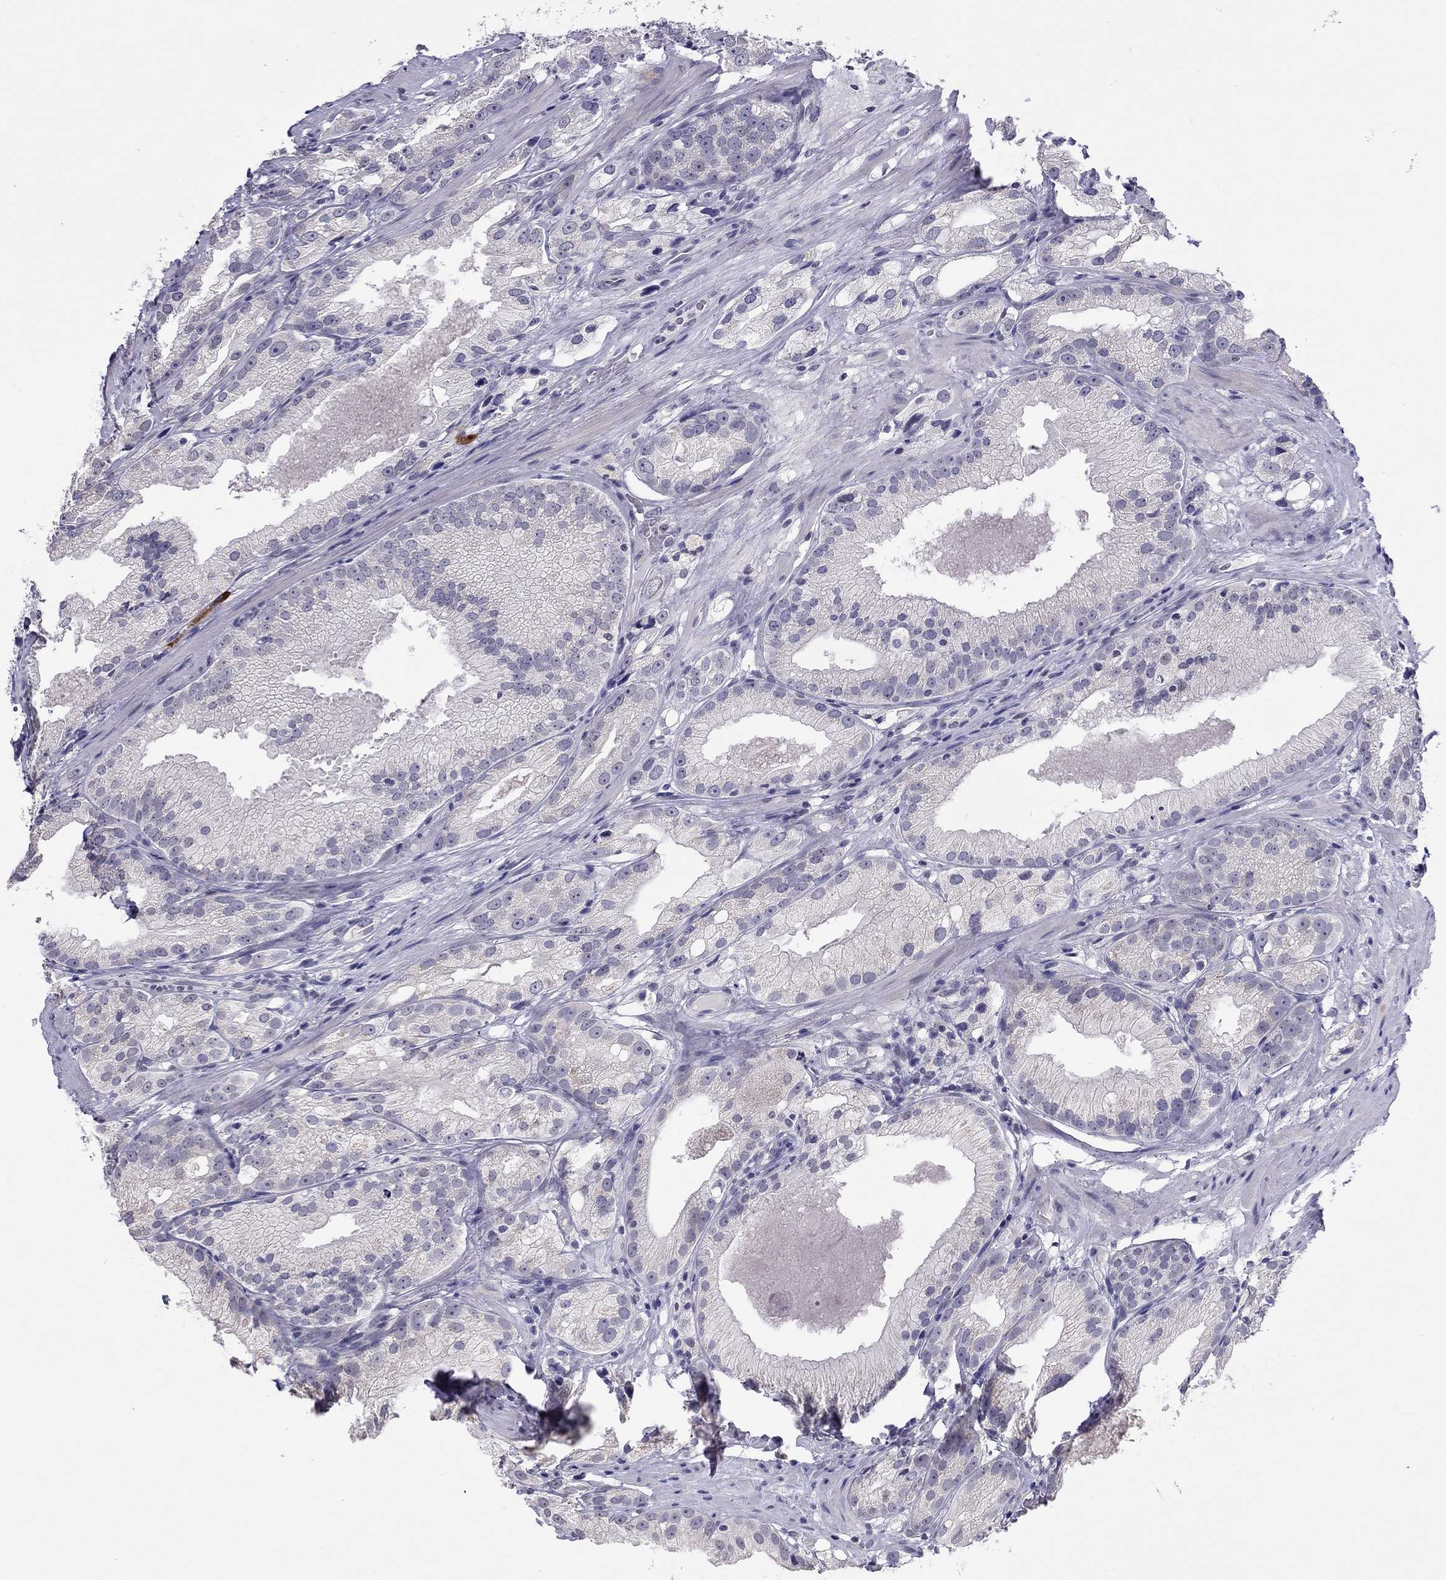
{"staining": {"intensity": "negative", "quantity": "none", "location": "none"}, "tissue": "prostate cancer", "cell_type": "Tumor cells", "image_type": "cancer", "snomed": [{"axis": "morphology", "description": "Adenocarcinoma, High grade"}, {"axis": "topography", "description": "Prostate and seminal vesicle, NOS"}], "caption": "Prostate cancer was stained to show a protein in brown. There is no significant staining in tumor cells. (DAB (3,3'-diaminobenzidine) immunohistochemistry (IHC) with hematoxylin counter stain).", "gene": "PPP1R3A", "patient": {"sex": "male", "age": 62}}